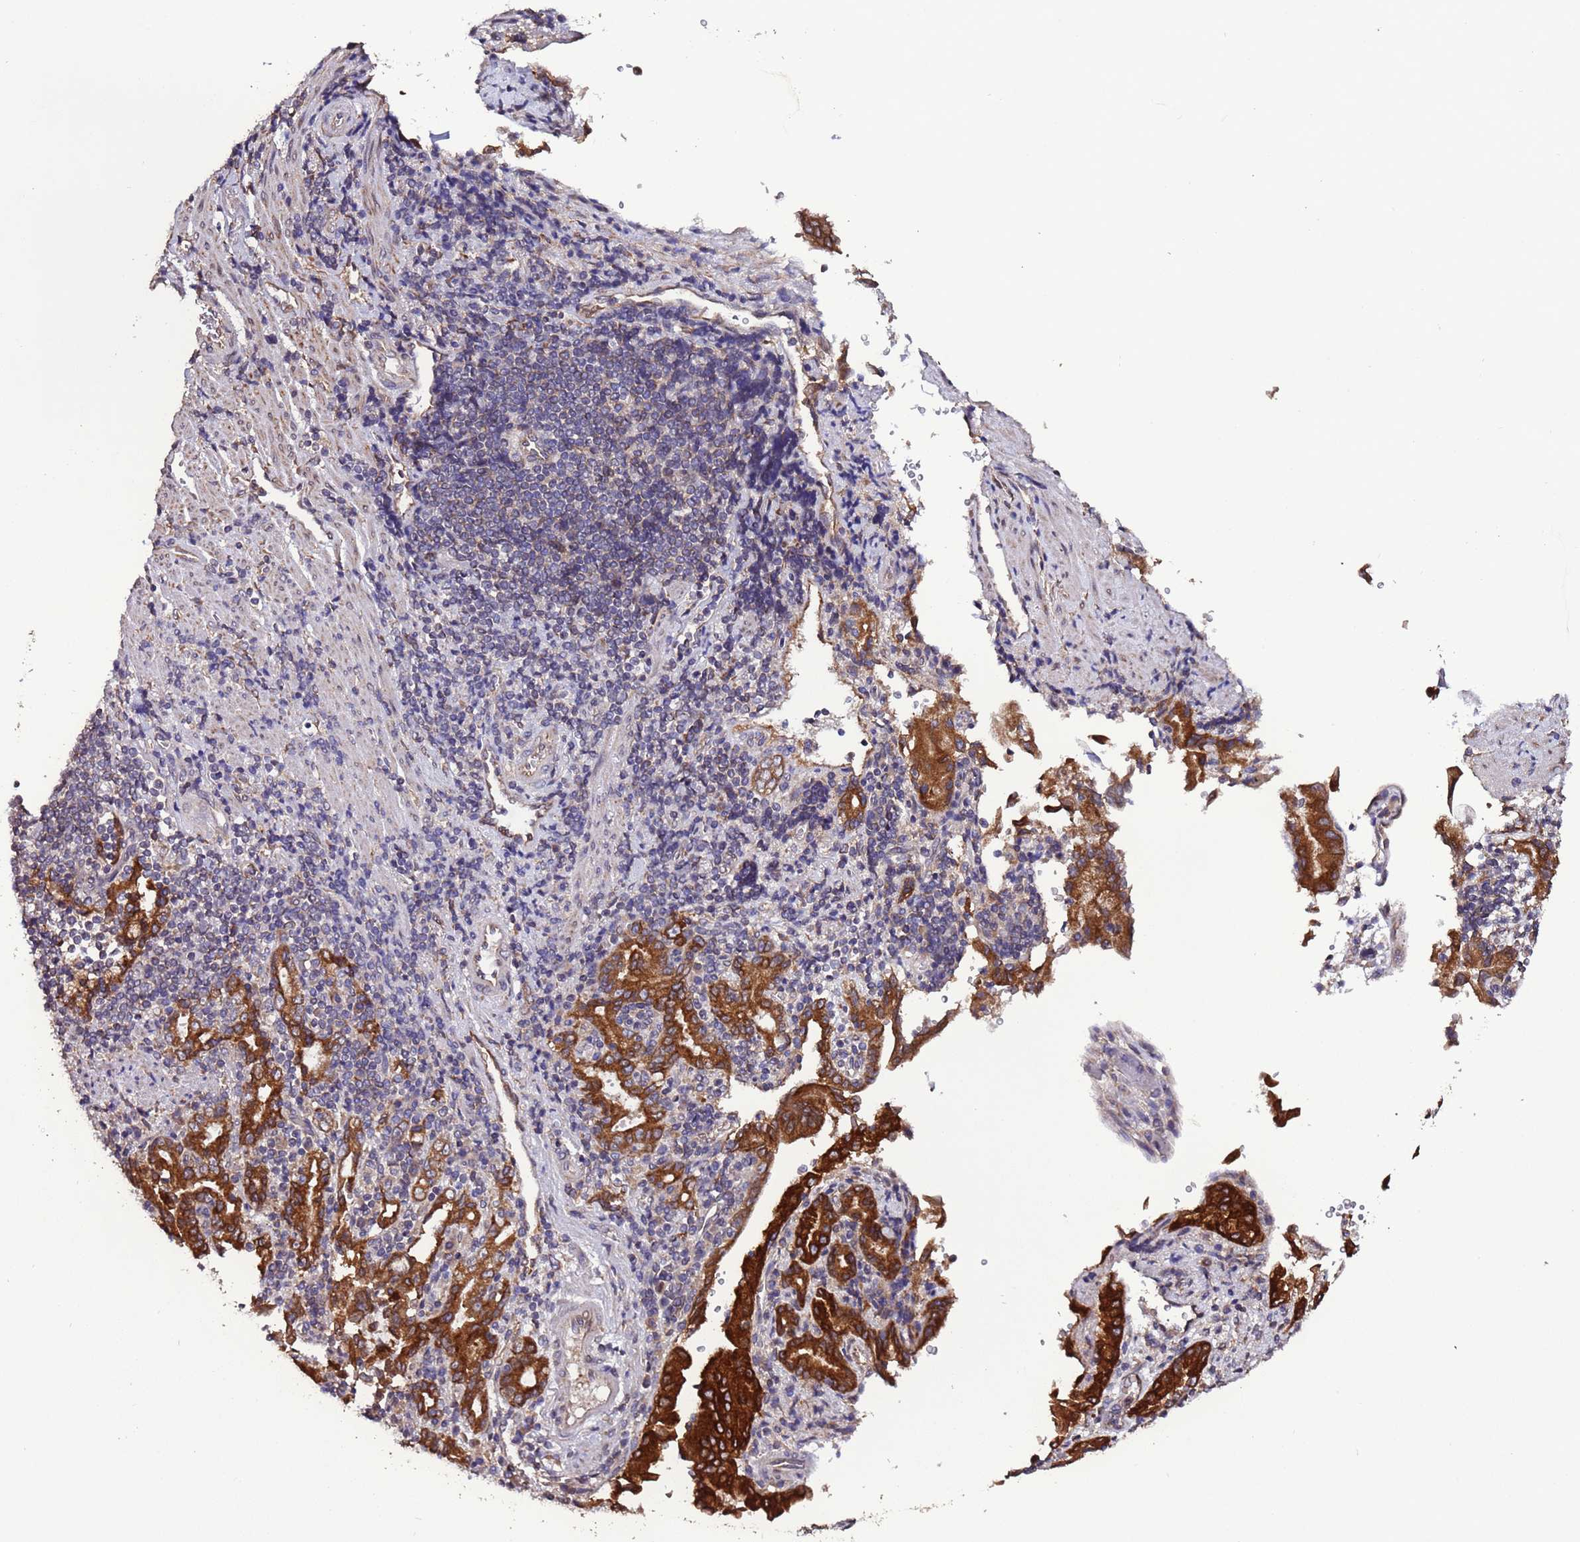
{"staining": {"intensity": "strong", "quantity": ">75%", "location": "cytoplasmic/membranous"}, "tissue": "stomach cancer", "cell_type": "Tumor cells", "image_type": "cancer", "snomed": [{"axis": "morphology", "description": "Adenocarcinoma, NOS"}, {"axis": "topography", "description": "Stomach"}], "caption": "High-power microscopy captured an immunohistochemistry micrograph of adenocarcinoma (stomach), revealing strong cytoplasmic/membranous expression in approximately >75% of tumor cells. The staining was performed using DAB (3,3'-diaminobenzidine) to visualize the protein expression in brown, while the nuclei were stained in blue with hematoxylin (Magnification: 20x).", "gene": "SLC41A3", "patient": {"sex": "male", "age": 62}}